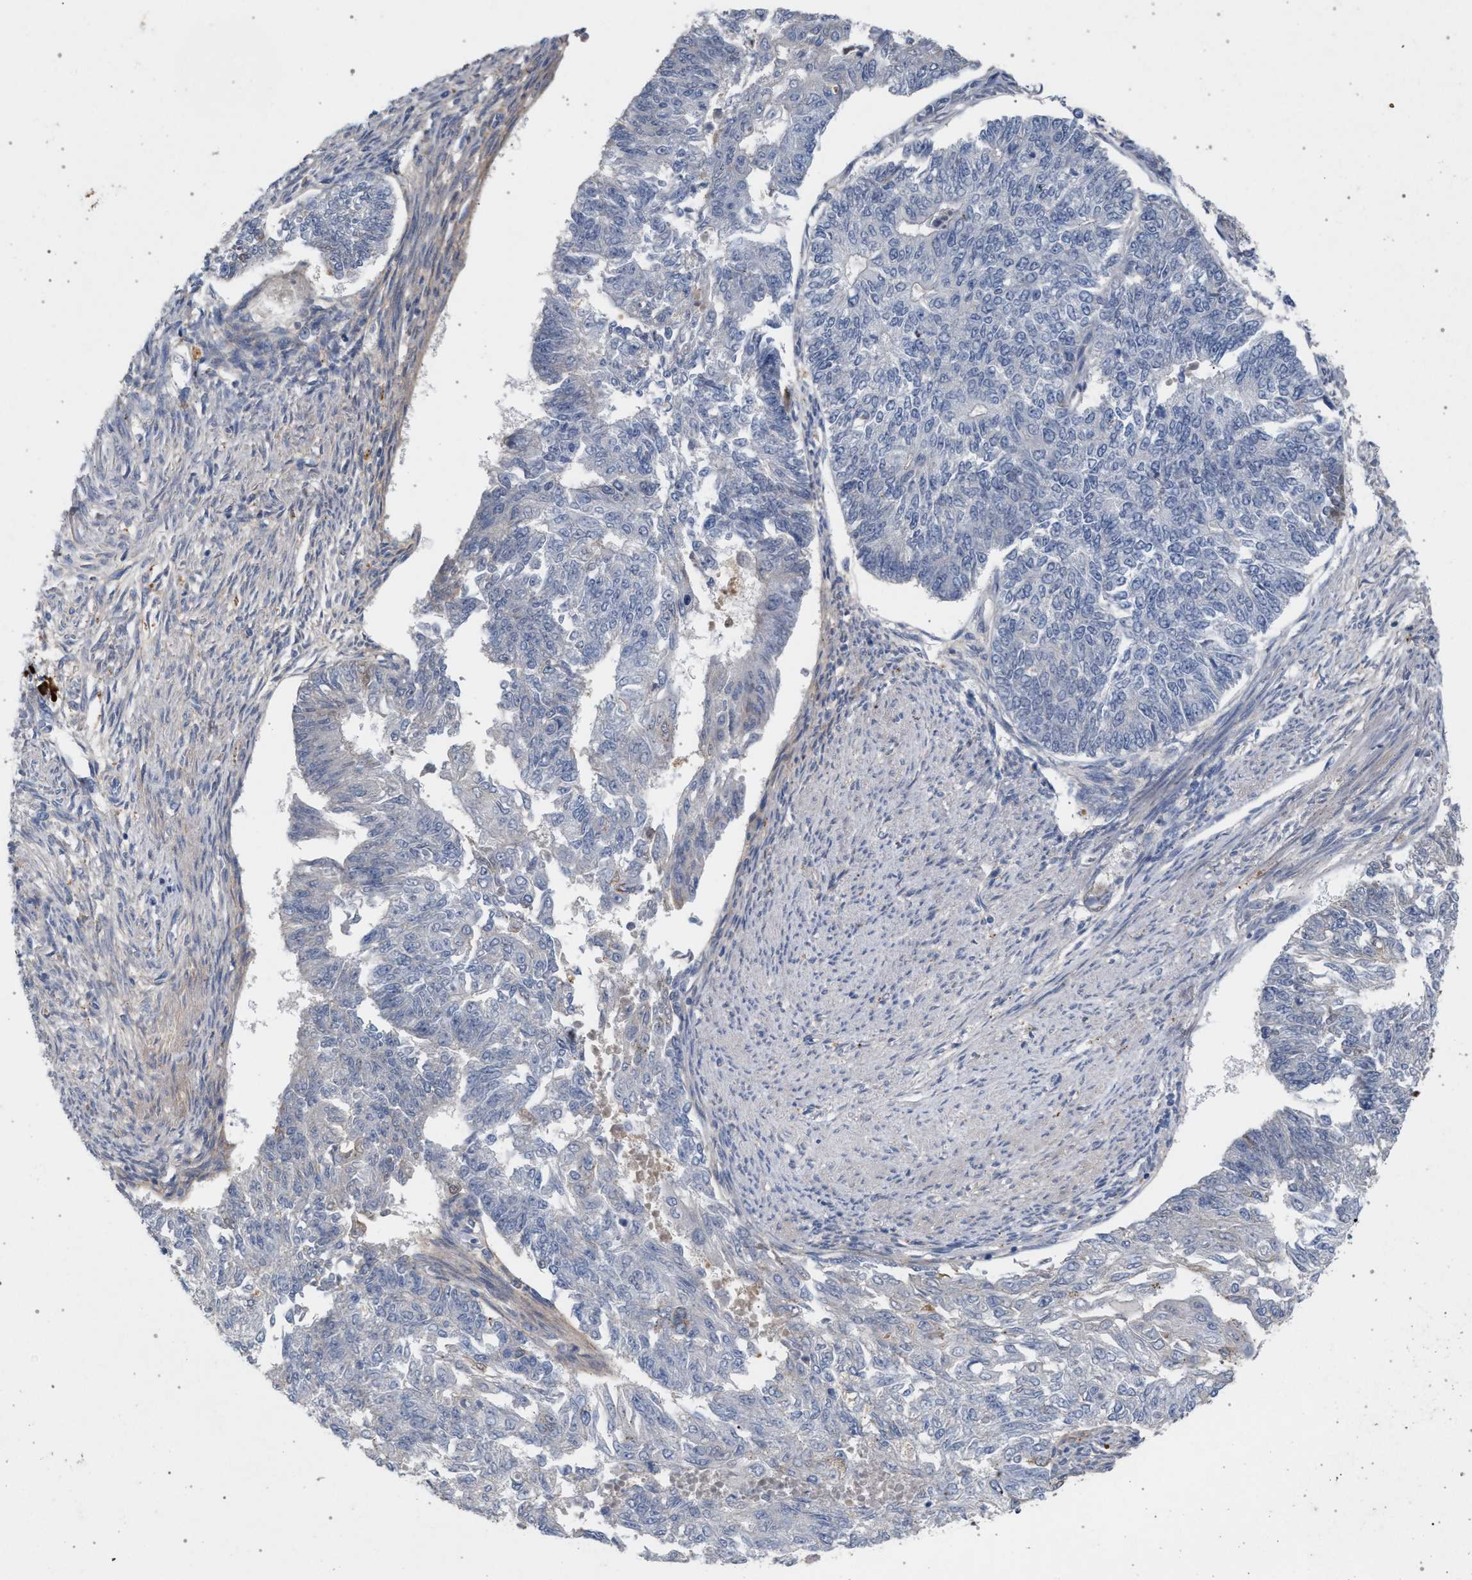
{"staining": {"intensity": "negative", "quantity": "none", "location": "none"}, "tissue": "endometrial cancer", "cell_type": "Tumor cells", "image_type": "cancer", "snomed": [{"axis": "morphology", "description": "Adenocarcinoma, NOS"}, {"axis": "topography", "description": "Endometrium"}], "caption": "This is a image of immunohistochemistry staining of adenocarcinoma (endometrial), which shows no staining in tumor cells.", "gene": "MAMDC2", "patient": {"sex": "female", "age": 32}}